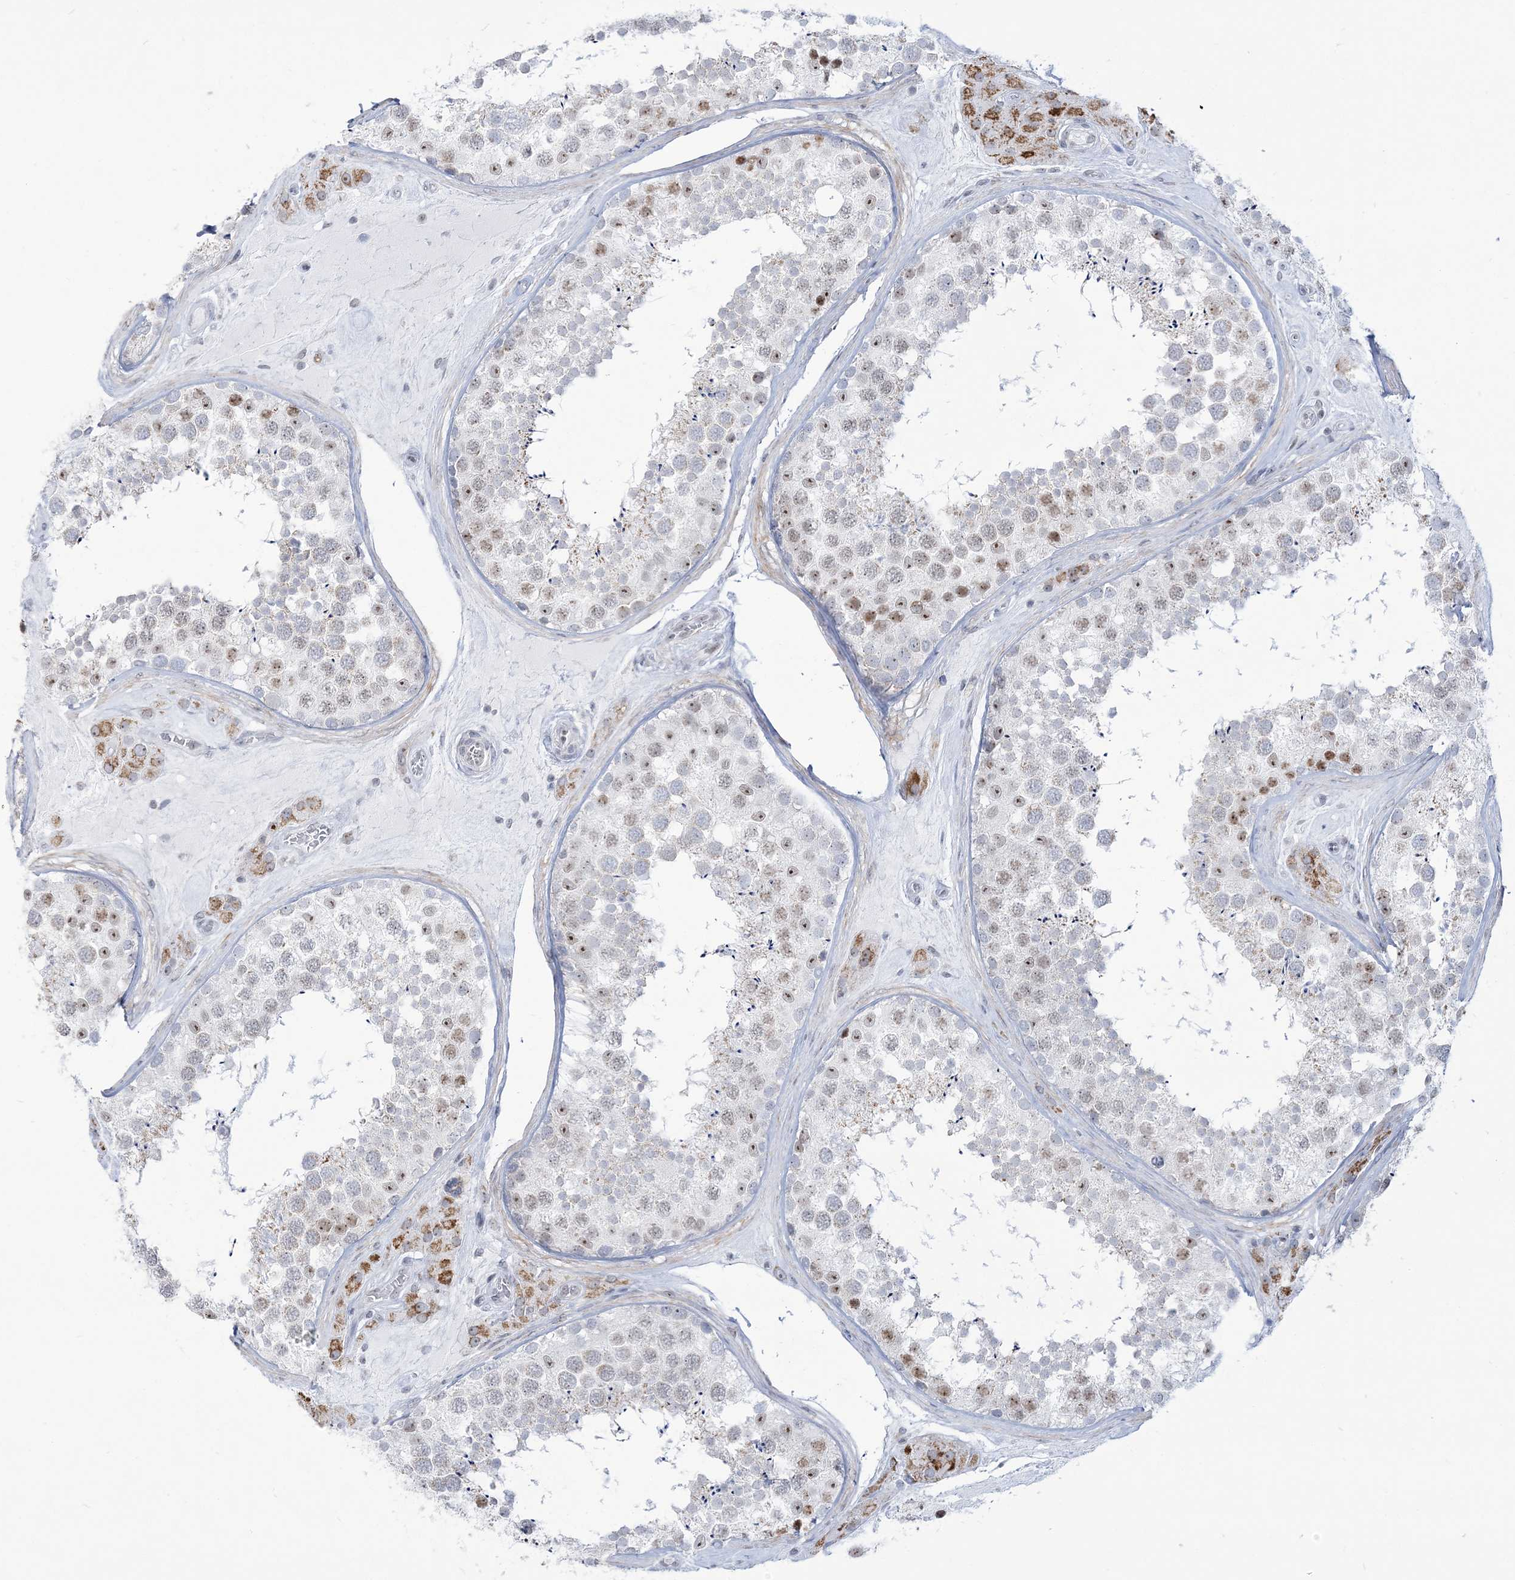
{"staining": {"intensity": "moderate", "quantity": "25%-75%", "location": "nuclear"}, "tissue": "testis", "cell_type": "Cells in seminiferous ducts", "image_type": "normal", "snomed": [{"axis": "morphology", "description": "Normal tissue, NOS"}, {"axis": "topography", "description": "Testis"}], "caption": "Immunohistochemical staining of unremarkable testis demonstrates moderate nuclear protein positivity in approximately 25%-75% of cells in seminiferous ducts.", "gene": "DDX21", "patient": {"sex": "male", "age": 46}}